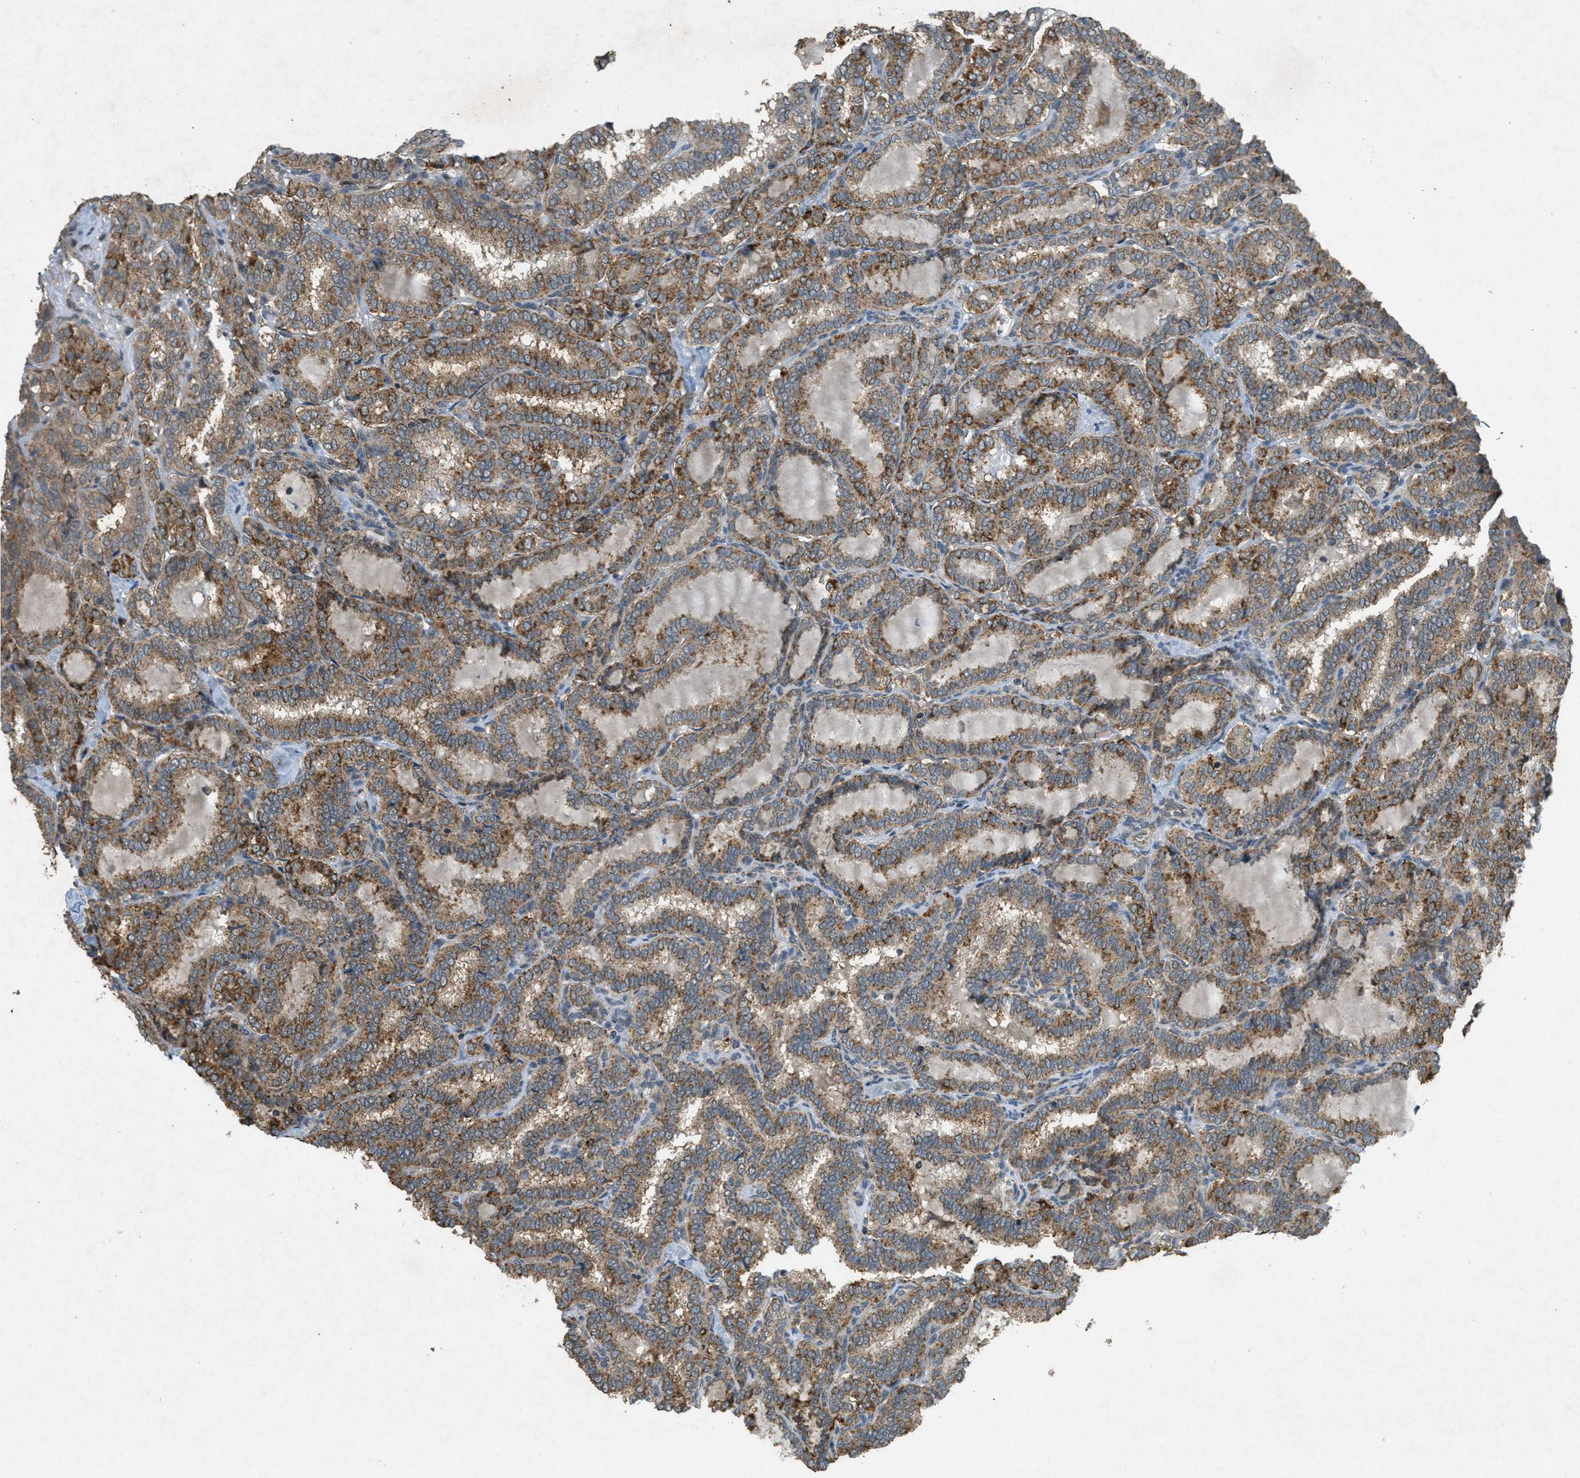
{"staining": {"intensity": "moderate", "quantity": ">75%", "location": "cytoplasmic/membranous"}, "tissue": "thyroid cancer", "cell_type": "Tumor cells", "image_type": "cancer", "snomed": [{"axis": "morphology", "description": "Normal tissue, NOS"}, {"axis": "morphology", "description": "Papillary adenocarcinoma, NOS"}, {"axis": "topography", "description": "Thyroid gland"}], "caption": "Thyroid papillary adenocarcinoma tissue reveals moderate cytoplasmic/membranous staining in about >75% of tumor cells", "gene": "PPP1R15A", "patient": {"sex": "female", "age": 30}}